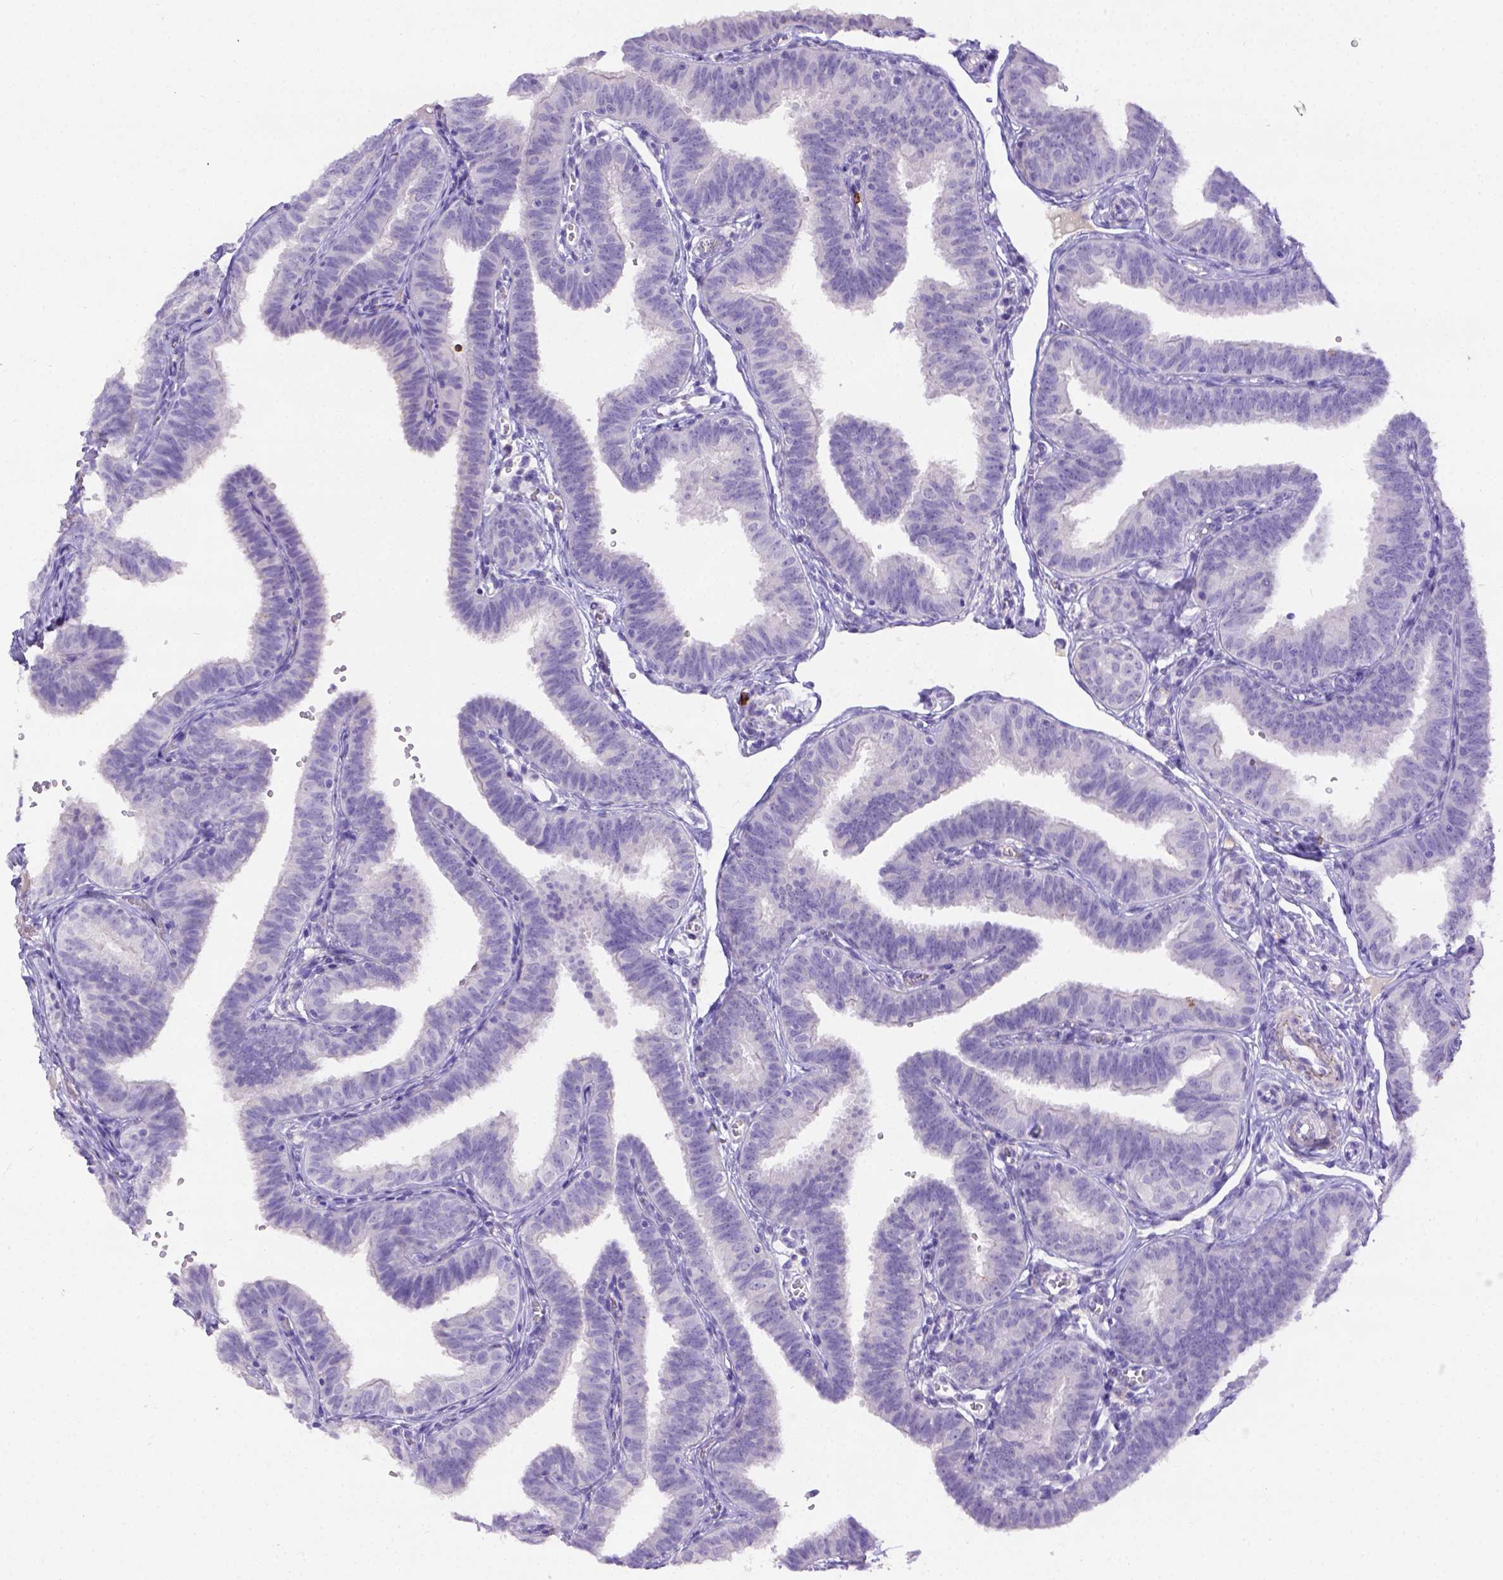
{"staining": {"intensity": "negative", "quantity": "none", "location": "none"}, "tissue": "fallopian tube", "cell_type": "Glandular cells", "image_type": "normal", "snomed": [{"axis": "morphology", "description": "Normal tissue, NOS"}, {"axis": "topography", "description": "Fallopian tube"}], "caption": "Histopathology image shows no protein staining in glandular cells of unremarkable fallopian tube. (DAB (3,3'-diaminobenzidine) immunohistochemistry (IHC), high magnification).", "gene": "B3GAT1", "patient": {"sex": "female", "age": 25}}